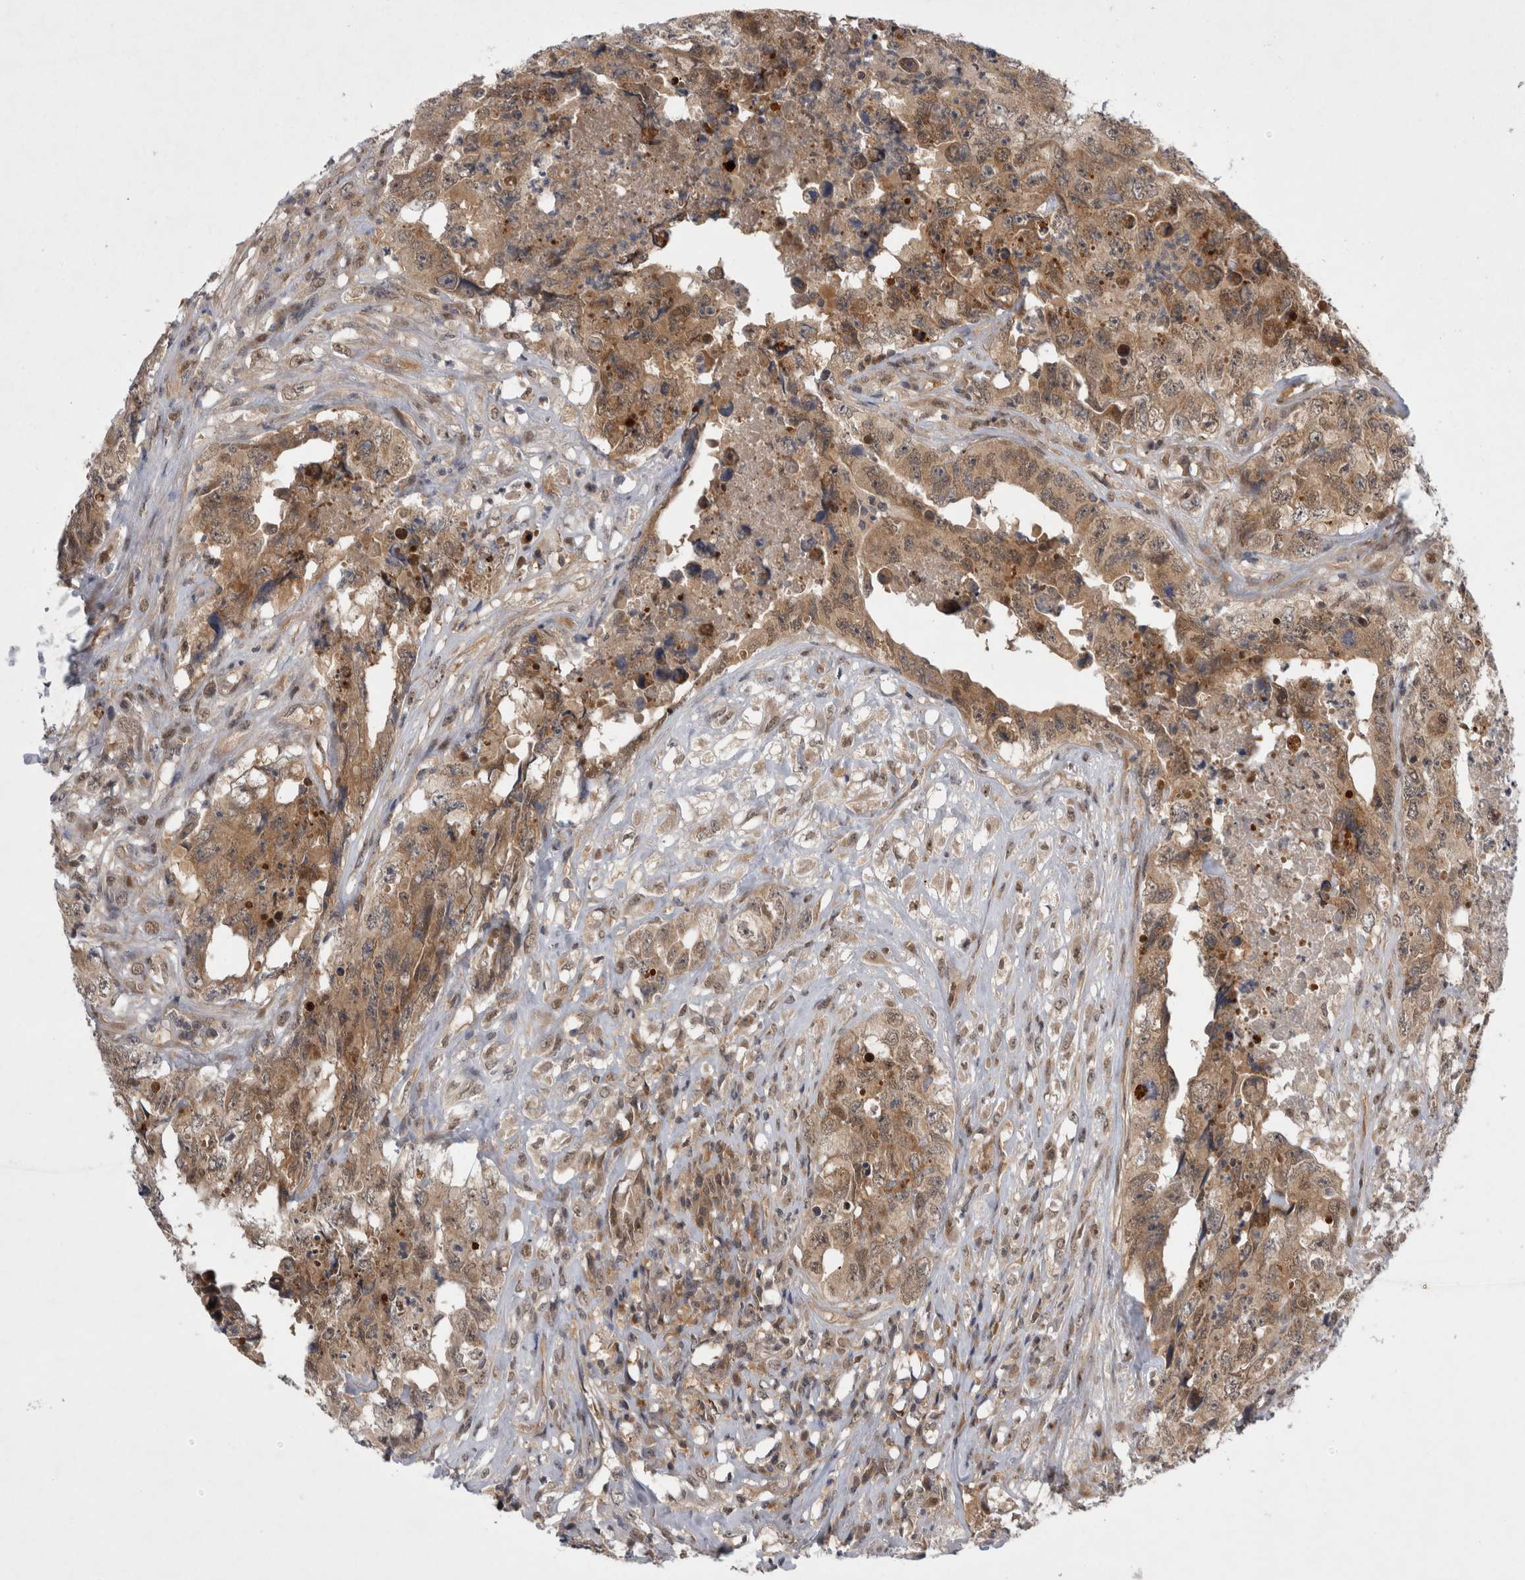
{"staining": {"intensity": "moderate", "quantity": ">75%", "location": "cytoplasmic/membranous"}, "tissue": "testis cancer", "cell_type": "Tumor cells", "image_type": "cancer", "snomed": [{"axis": "morphology", "description": "Carcinoma, Embryonal, NOS"}, {"axis": "topography", "description": "Testis"}], "caption": "Testis embryonal carcinoma stained with DAB (3,3'-diaminobenzidine) IHC exhibits medium levels of moderate cytoplasmic/membranous staining in approximately >75% of tumor cells.", "gene": "PSMB2", "patient": {"sex": "male", "age": 32}}